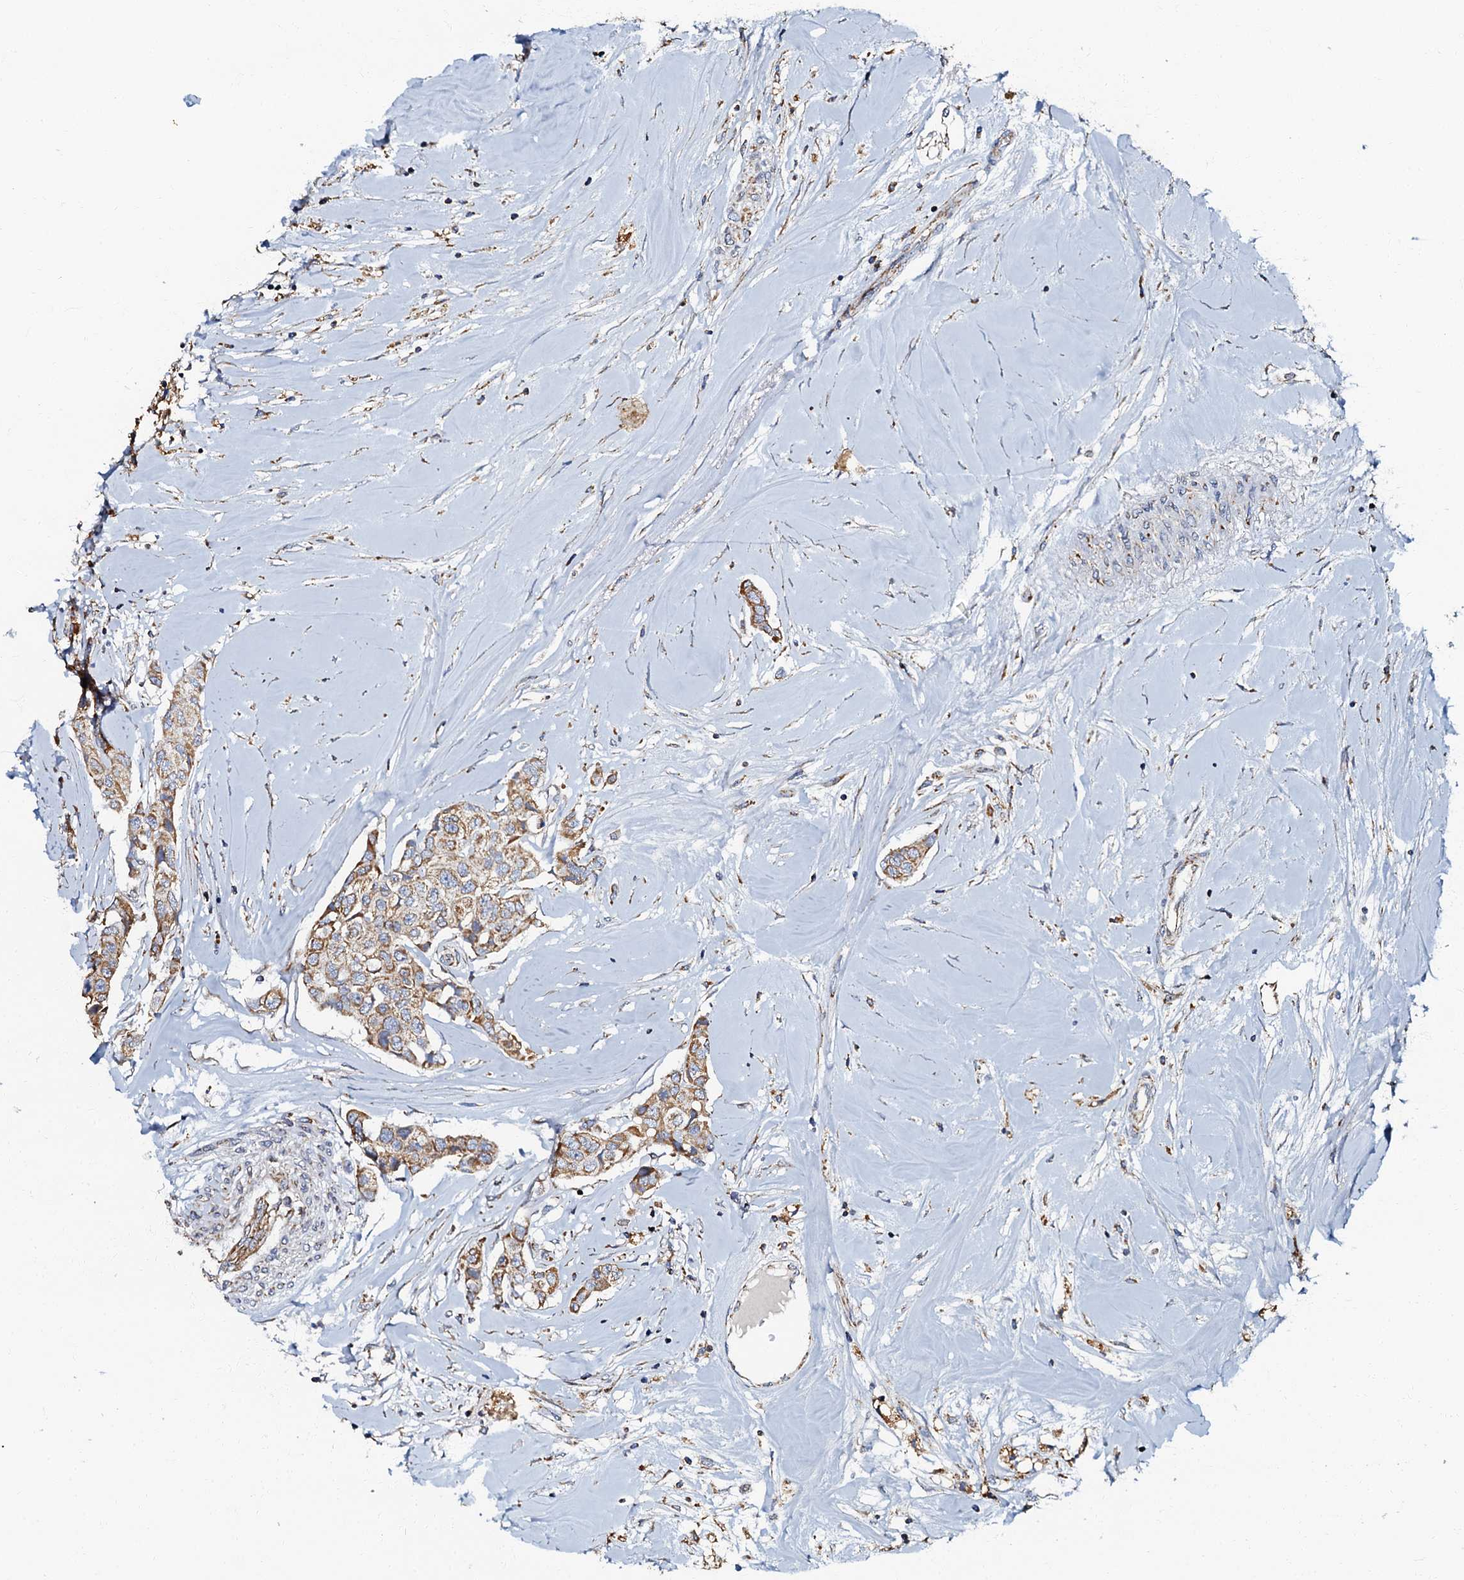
{"staining": {"intensity": "moderate", "quantity": ">75%", "location": "cytoplasmic/membranous"}, "tissue": "breast cancer", "cell_type": "Tumor cells", "image_type": "cancer", "snomed": [{"axis": "morphology", "description": "Duct carcinoma"}, {"axis": "topography", "description": "Breast"}], "caption": "Breast cancer (infiltrating ductal carcinoma) was stained to show a protein in brown. There is medium levels of moderate cytoplasmic/membranous expression in about >75% of tumor cells.", "gene": "NDUFA12", "patient": {"sex": "female", "age": 80}}